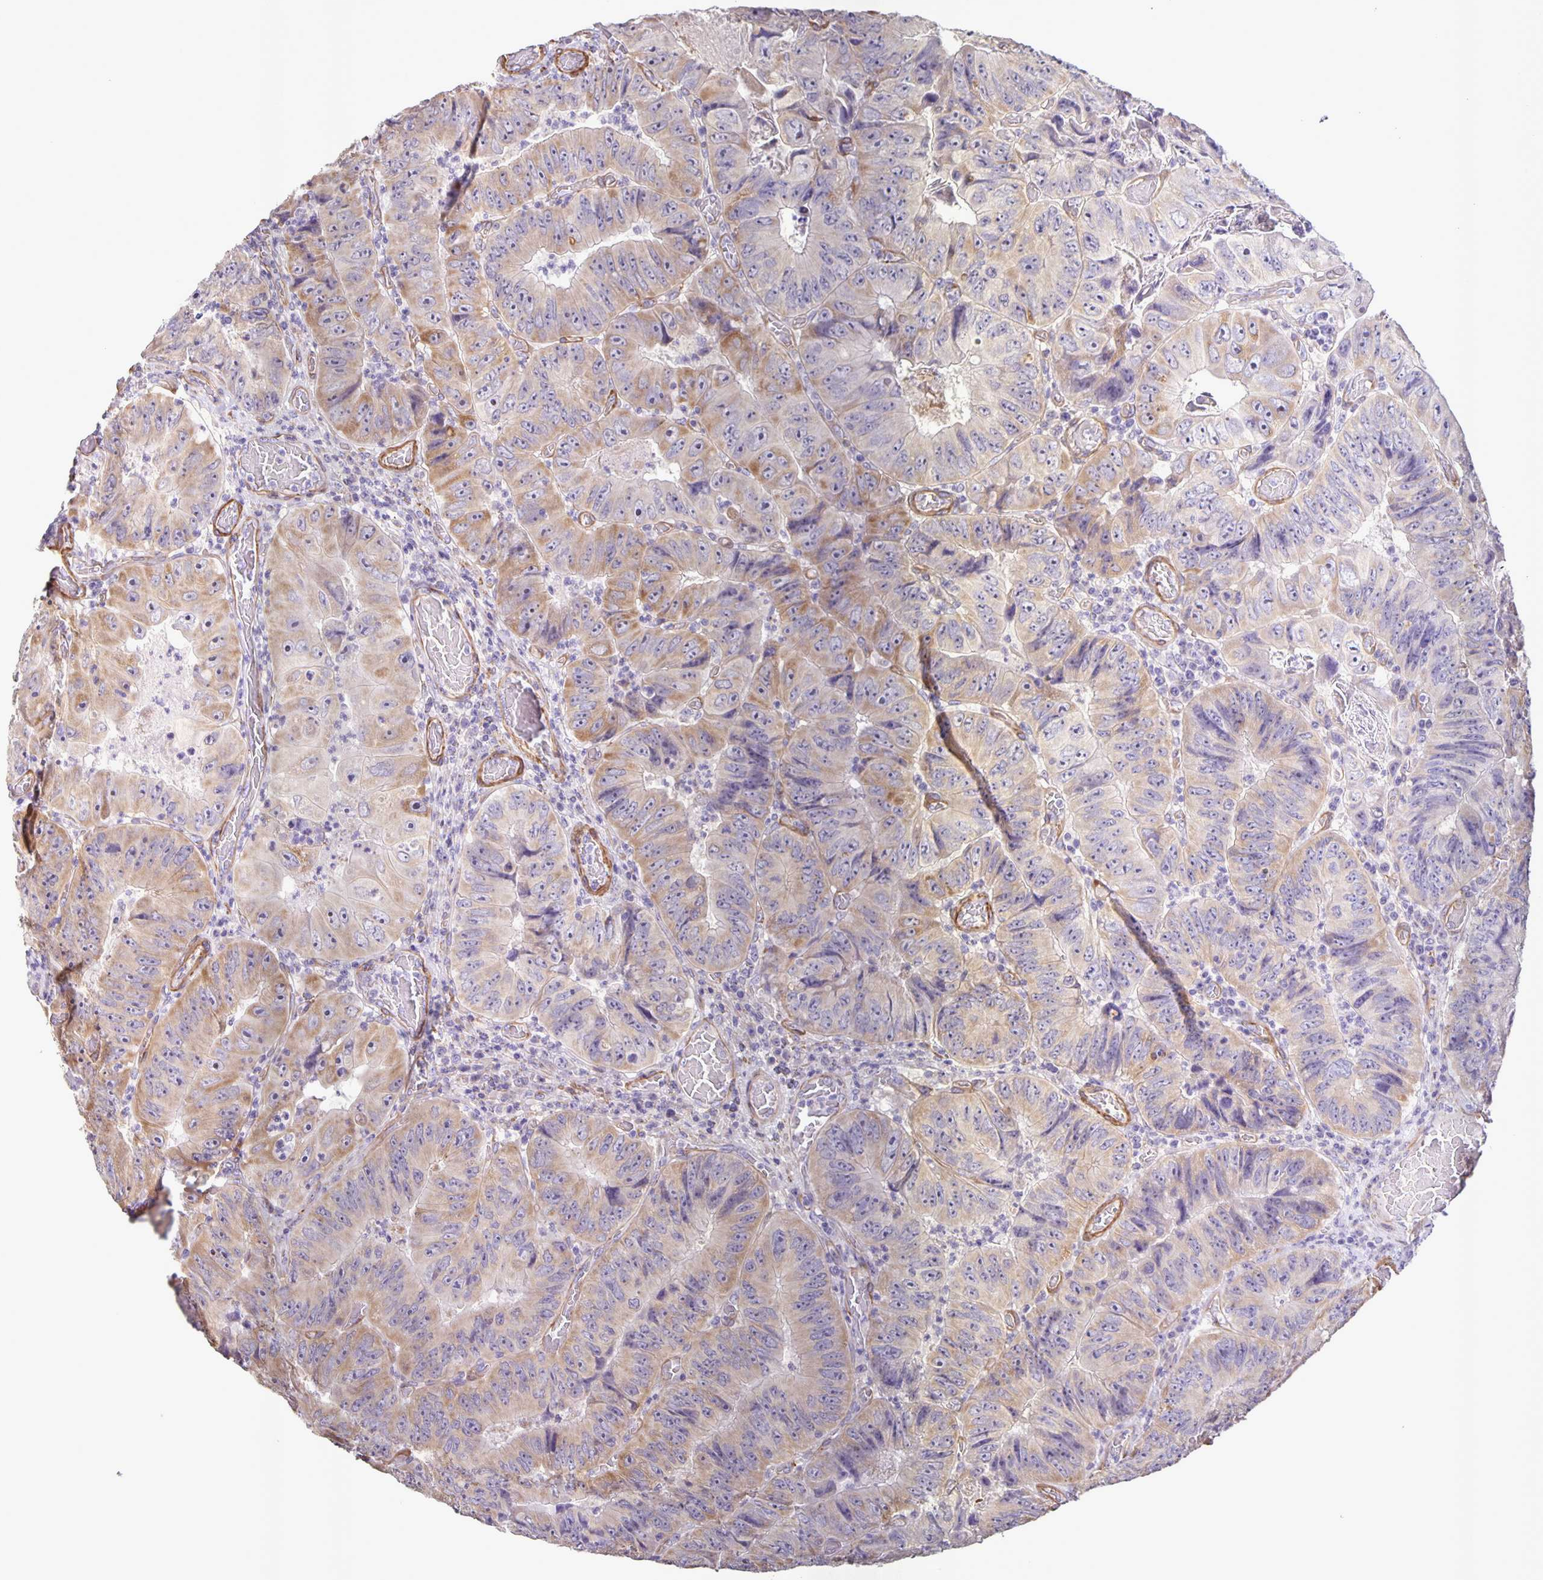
{"staining": {"intensity": "moderate", "quantity": "25%-75%", "location": "cytoplasmic/membranous"}, "tissue": "colorectal cancer", "cell_type": "Tumor cells", "image_type": "cancer", "snomed": [{"axis": "morphology", "description": "Adenocarcinoma, NOS"}, {"axis": "topography", "description": "Colon"}], "caption": "IHC image of neoplastic tissue: colorectal cancer (adenocarcinoma) stained using immunohistochemistry (IHC) demonstrates medium levels of moderate protein expression localized specifically in the cytoplasmic/membranous of tumor cells, appearing as a cytoplasmic/membranous brown color.", "gene": "SRCIN1", "patient": {"sex": "female", "age": 84}}